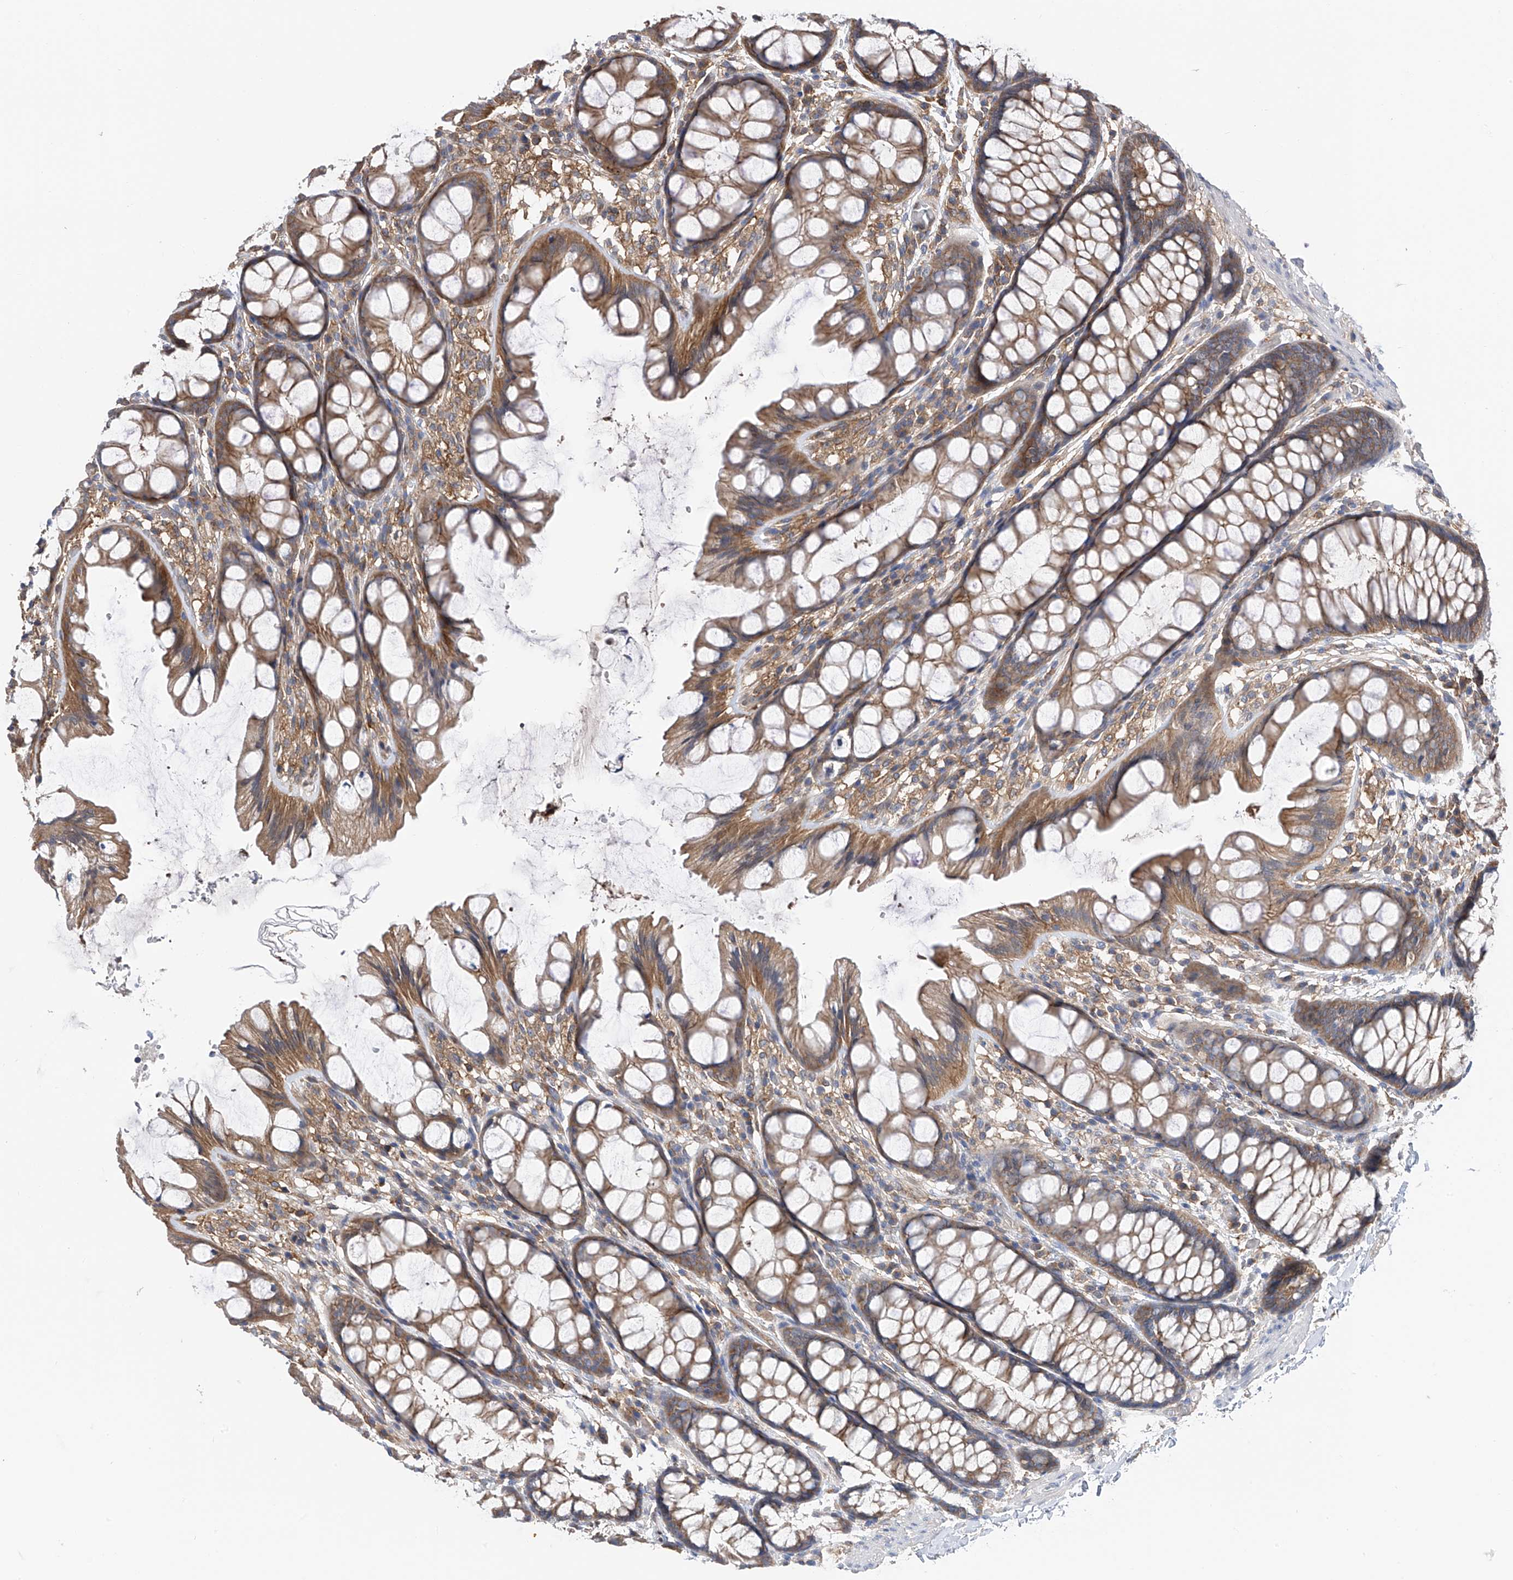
{"staining": {"intensity": "moderate", "quantity": "25%-75%", "location": "cytoplasmic/membranous"}, "tissue": "colon", "cell_type": "Endothelial cells", "image_type": "normal", "snomed": [{"axis": "morphology", "description": "Normal tissue, NOS"}, {"axis": "topography", "description": "Colon"}], "caption": "A photomicrograph of colon stained for a protein shows moderate cytoplasmic/membranous brown staining in endothelial cells. The staining was performed using DAB (3,3'-diaminobenzidine) to visualize the protein expression in brown, while the nuclei were stained in blue with hematoxylin (Magnification: 20x).", "gene": "CHPF", "patient": {"sex": "male", "age": 47}}